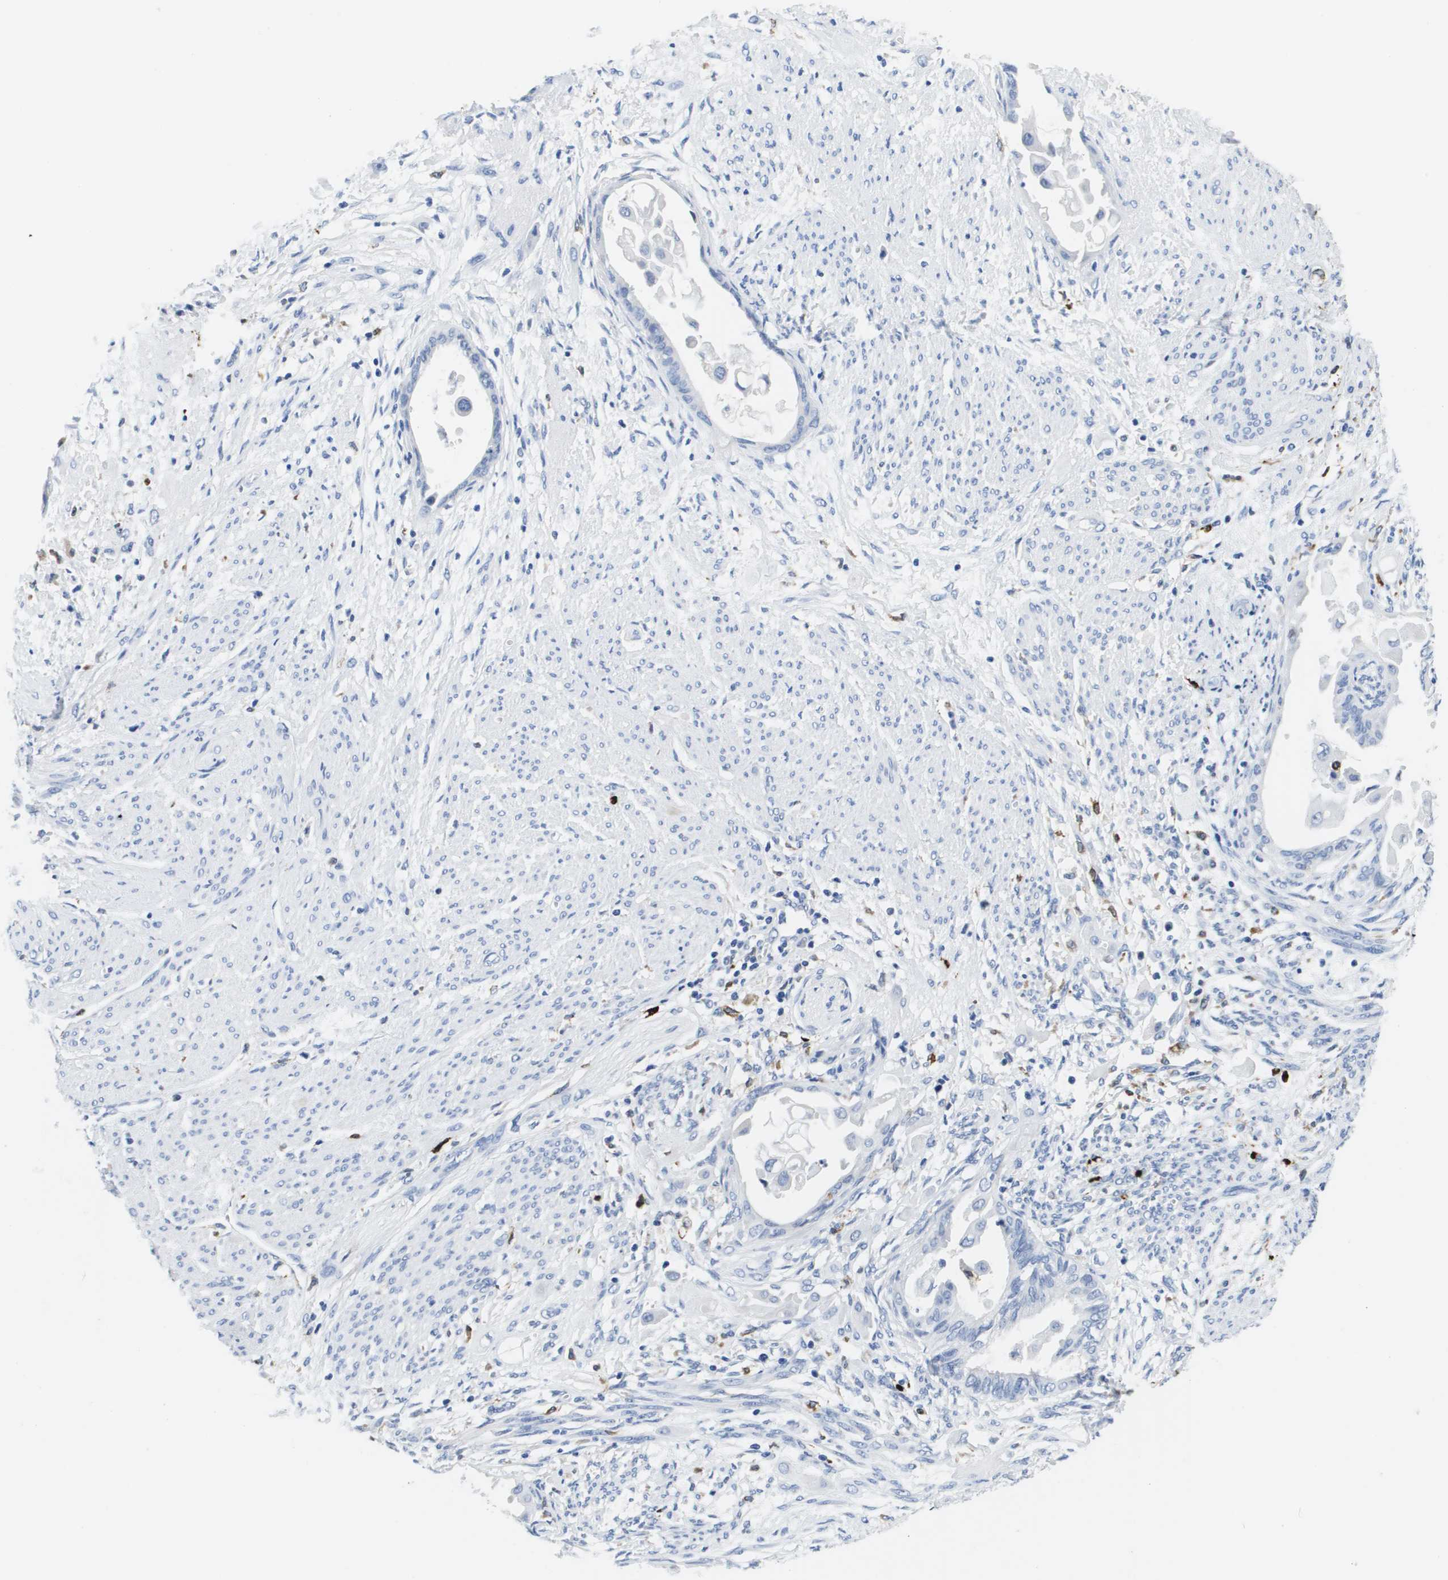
{"staining": {"intensity": "negative", "quantity": "none", "location": "none"}, "tissue": "cervical cancer", "cell_type": "Tumor cells", "image_type": "cancer", "snomed": [{"axis": "morphology", "description": "Normal tissue, NOS"}, {"axis": "morphology", "description": "Adenocarcinoma, NOS"}, {"axis": "topography", "description": "Cervix"}, {"axis": "topography", "description": "Endometrium"}], "caption": "Tumor cells show no significant staining in cervical cancer.", "gene": "HMOX1", "patient": {"sex": "female", "age": 86}}